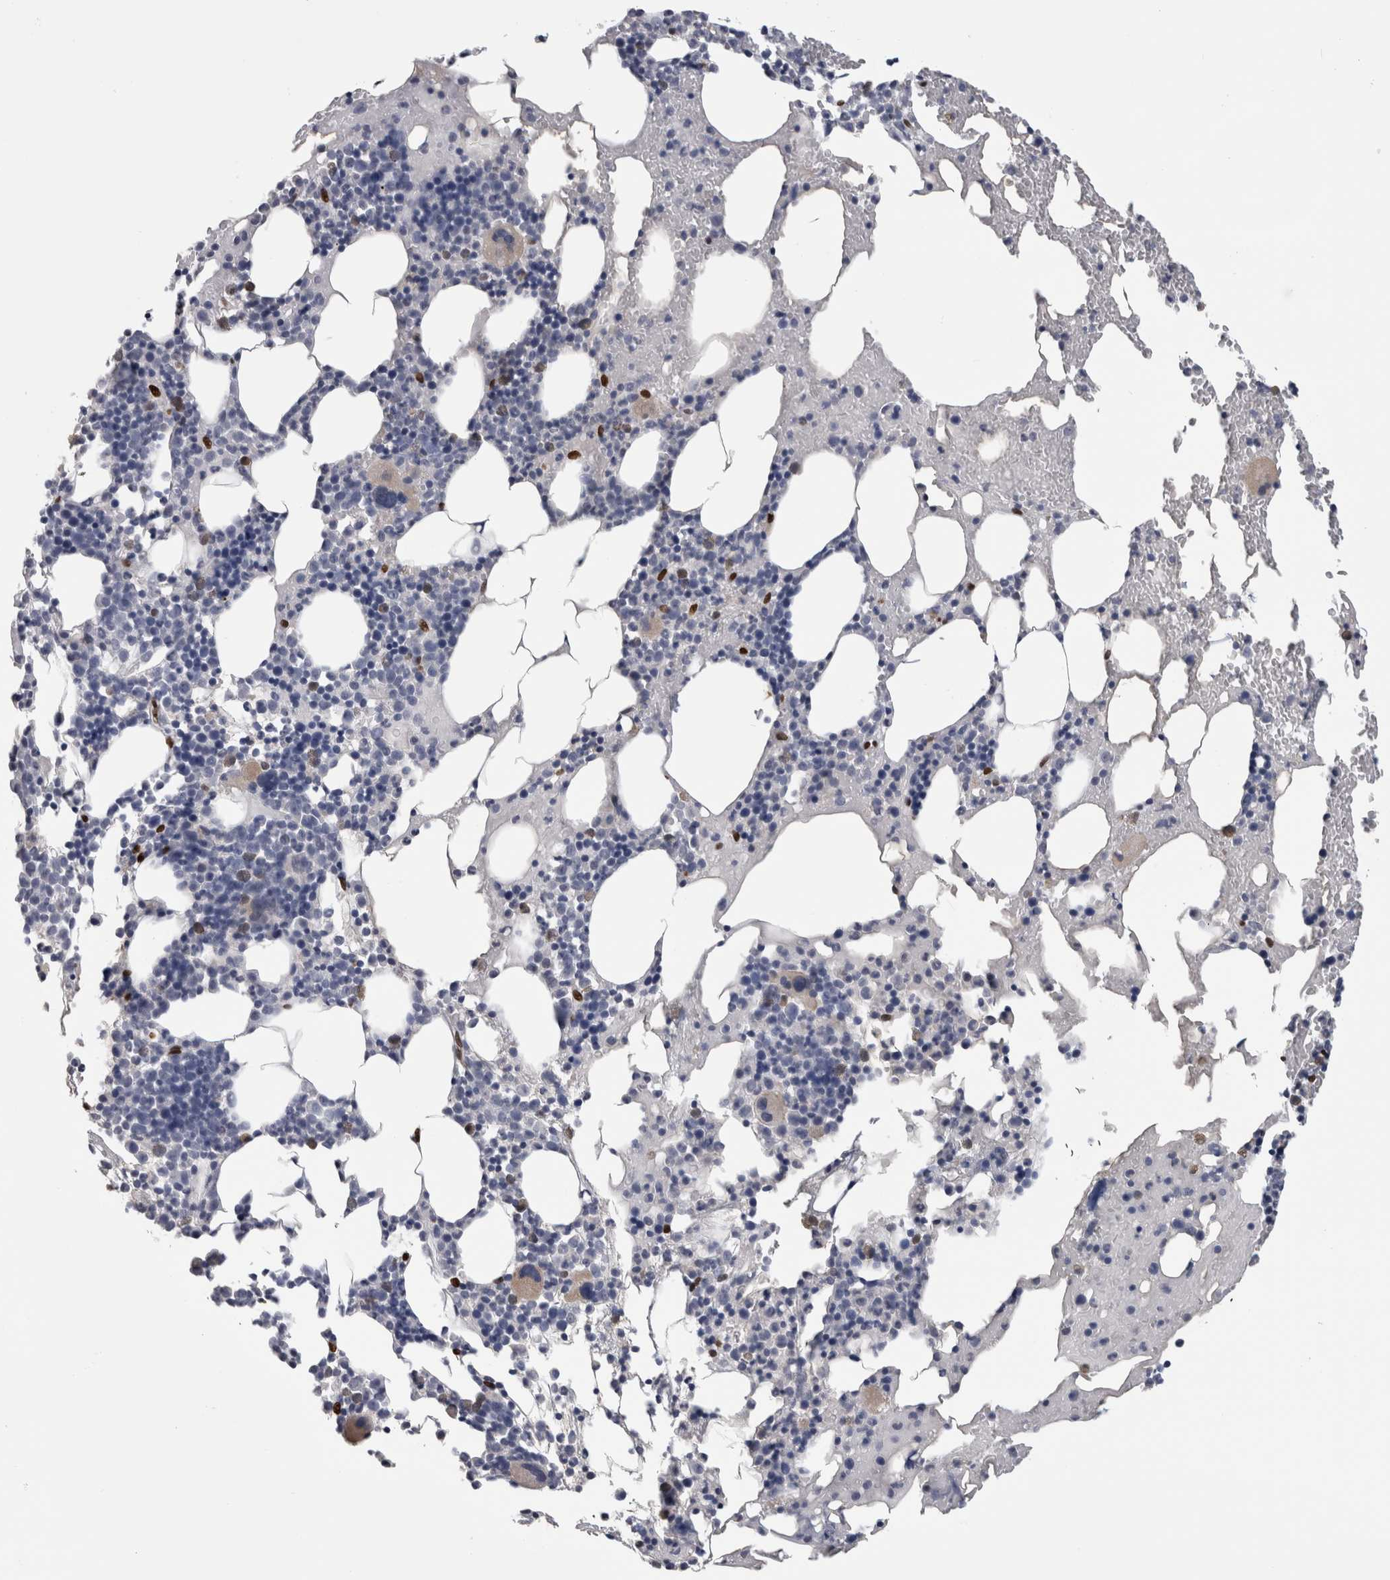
{"staining": {"intensity": "negative", "quantity": "none", "location": "none"}, "tissue": "bone marrow", "cell_type": "Hematopoietic cells", "image_type": "normal", "snomed": [{"axis": "morphology", "description": "Normal tissue, NOS"}, {"axis": "morphology", "description": "Inflammation, NOS"}, {"axis": "topography", "description": "Bone marrow"}], "caption": "The micrograph displays no significant positivity in hematopoietic cells of bone marrow.", "gene": "IL33", "patient": {"sex": "male", "age": 68}}